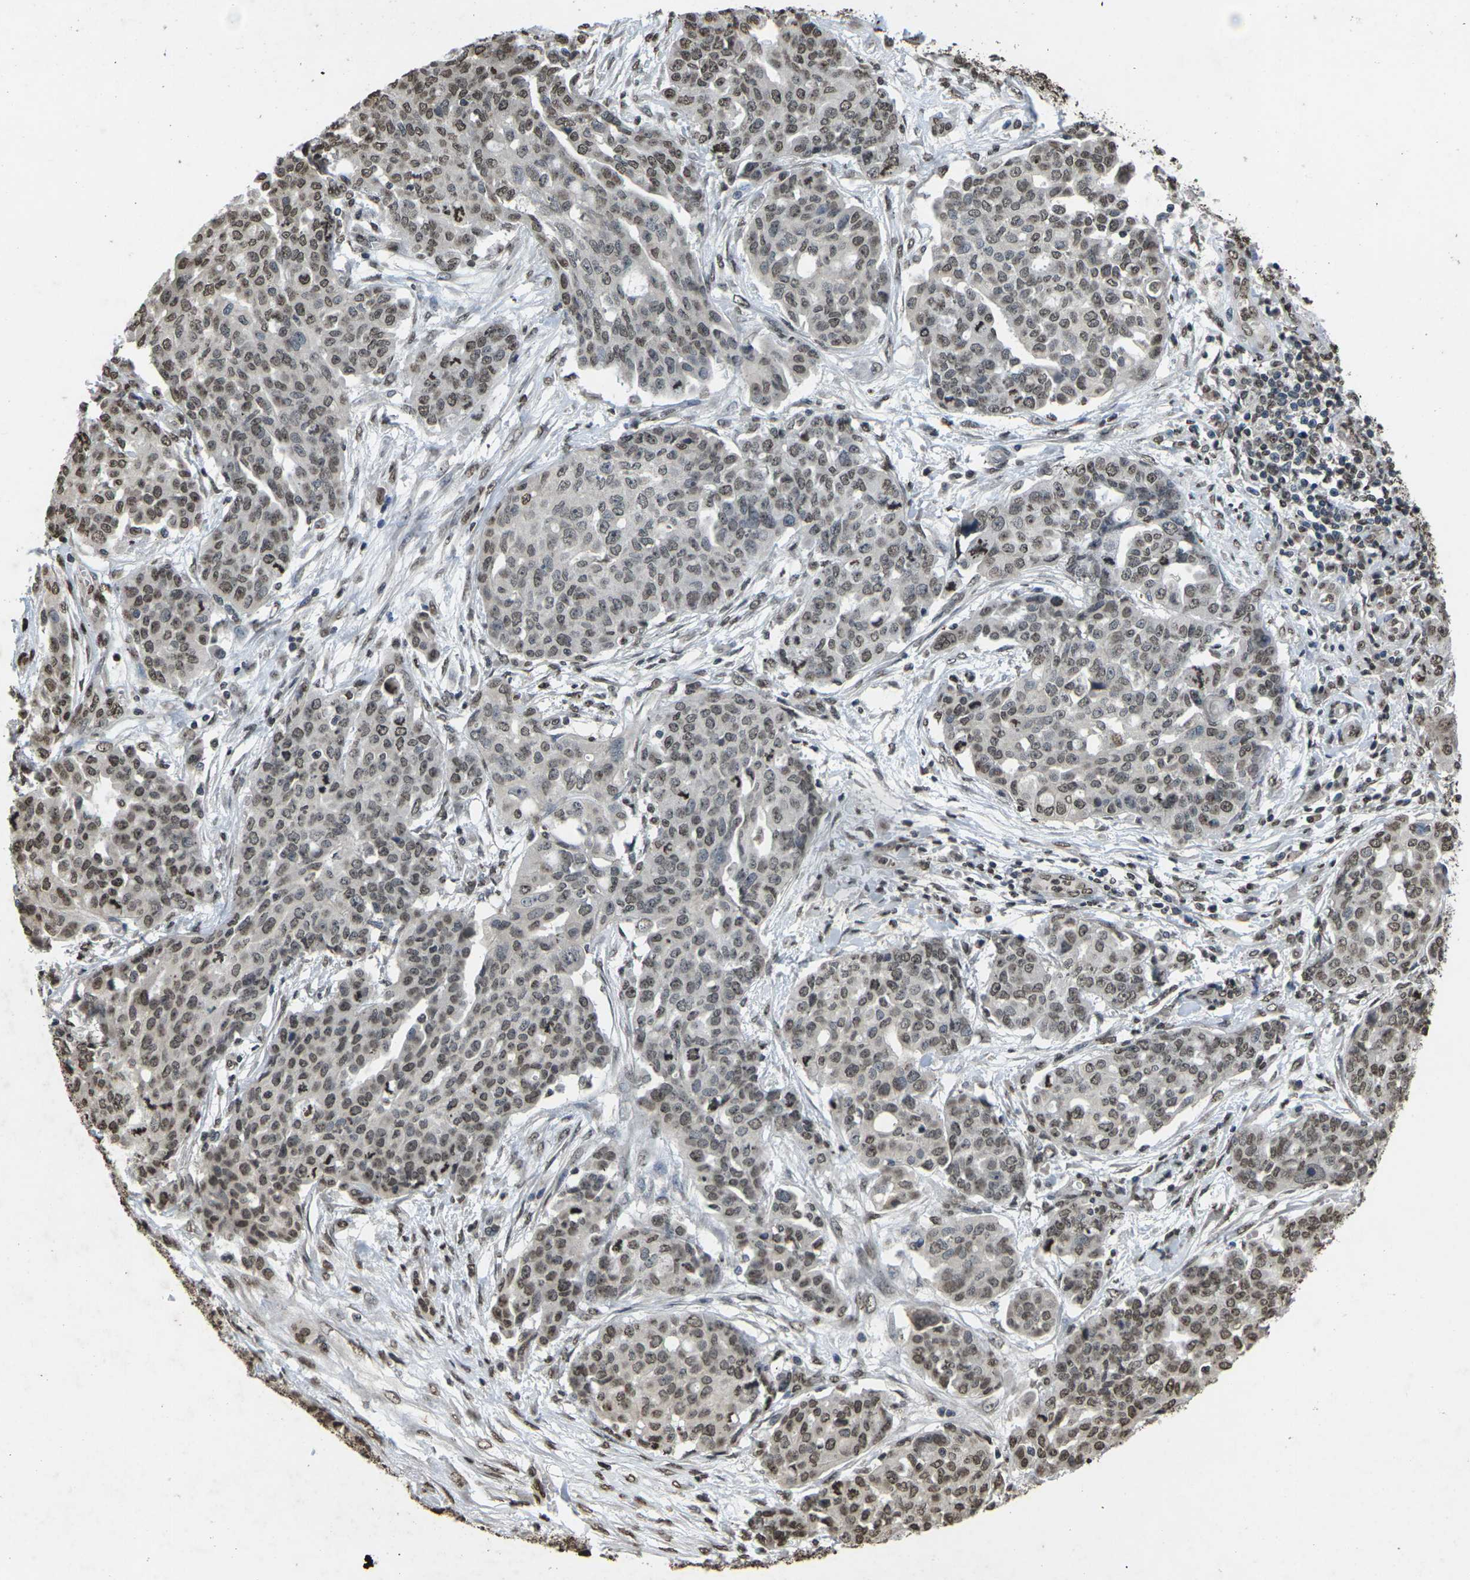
{"staining": {"intensity": "moderate", "quantity": ">75%", "location": "nuclear"}, "tissue": "ovarian cancer", "cell_type": "Tumor cells", "image_type": "cancer", "snomed": [{"axis": "morphology", "description": "Cystadenocarcinoma, serous, NOS"}, {"axis": "topography", "description": "Soft tissue"}, {"axis": "topography", "description": "Ovary"}], "caption": "Moderate nuclear expression is appreciated in about >75% of tumor cells in ovarian serous cystadenocarcinoma.", "gene": "EMSY", "patient": {"sex": "female", "age": 57}}